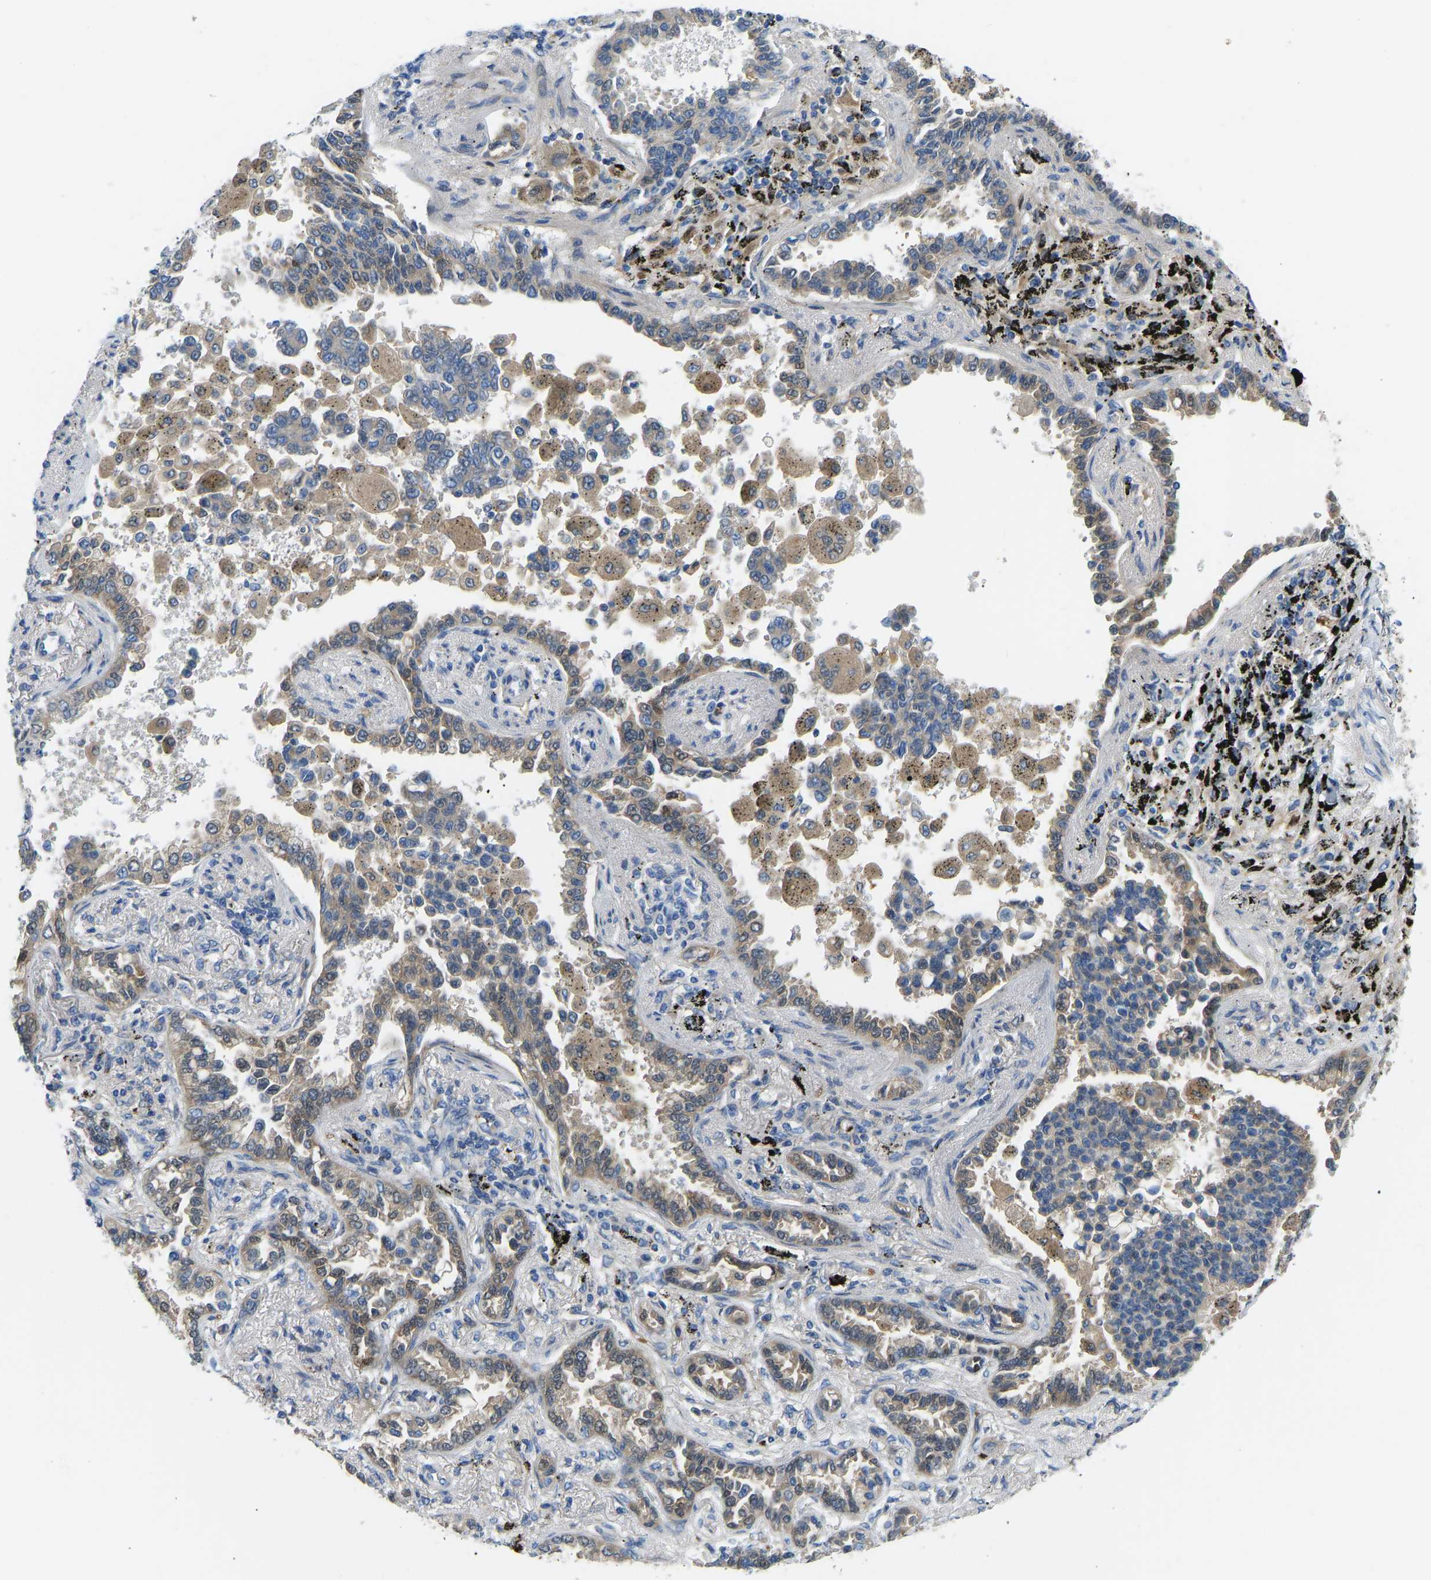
{"staining": {"intensity": "moderate", "quantity": ">75%", "location": "cytoplasmic/membranous"}, "tissue": "lung cancer", "cell_type": "Tumor cells", "image_type": "cancer", "snomed": [{"axis": "morphology", "description": "Normal tissue, NOS"}, {"axis": "morphology", "description": "Adenocarcinoma, NOS"}, {"axis": "topography", "description": "Lung"}], "caption": "Protein analysis of lung cancer tissue displays moderate cytoplasmic/membranous expression in about >75% of tumor cells. (DAB IHC, brown staining for protein, blue staining for nuclei).", "gene": "COL15A1", "patient": {"sex": "male", "age": 59}}